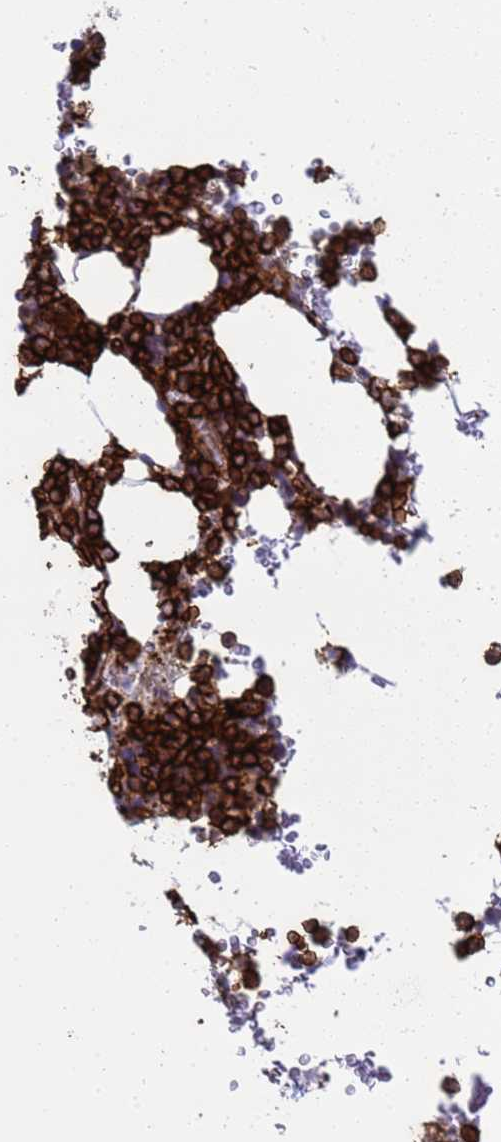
{"staining": {"intensity": "strong", "quantity": "25%-75%", "location": "cytoplasmic/membranous"}, "tissue": "bone marrow", "cell_type": "Hematopoietic cells", "image_type": "normal", "snomed": [{"axis": "morphology", "description": "Normal tissue, NOS"}, {"axis": "topography", "description": "Bone marrow"}], "caption": "This is a micrograph of IHC staining of benign bone marrow, which shows strong staining in the cytoplasmic/membranous of hematopoietic cells.", "gene": "ZBTB8OS", "patient": {"sex": "male", "age": 58}}